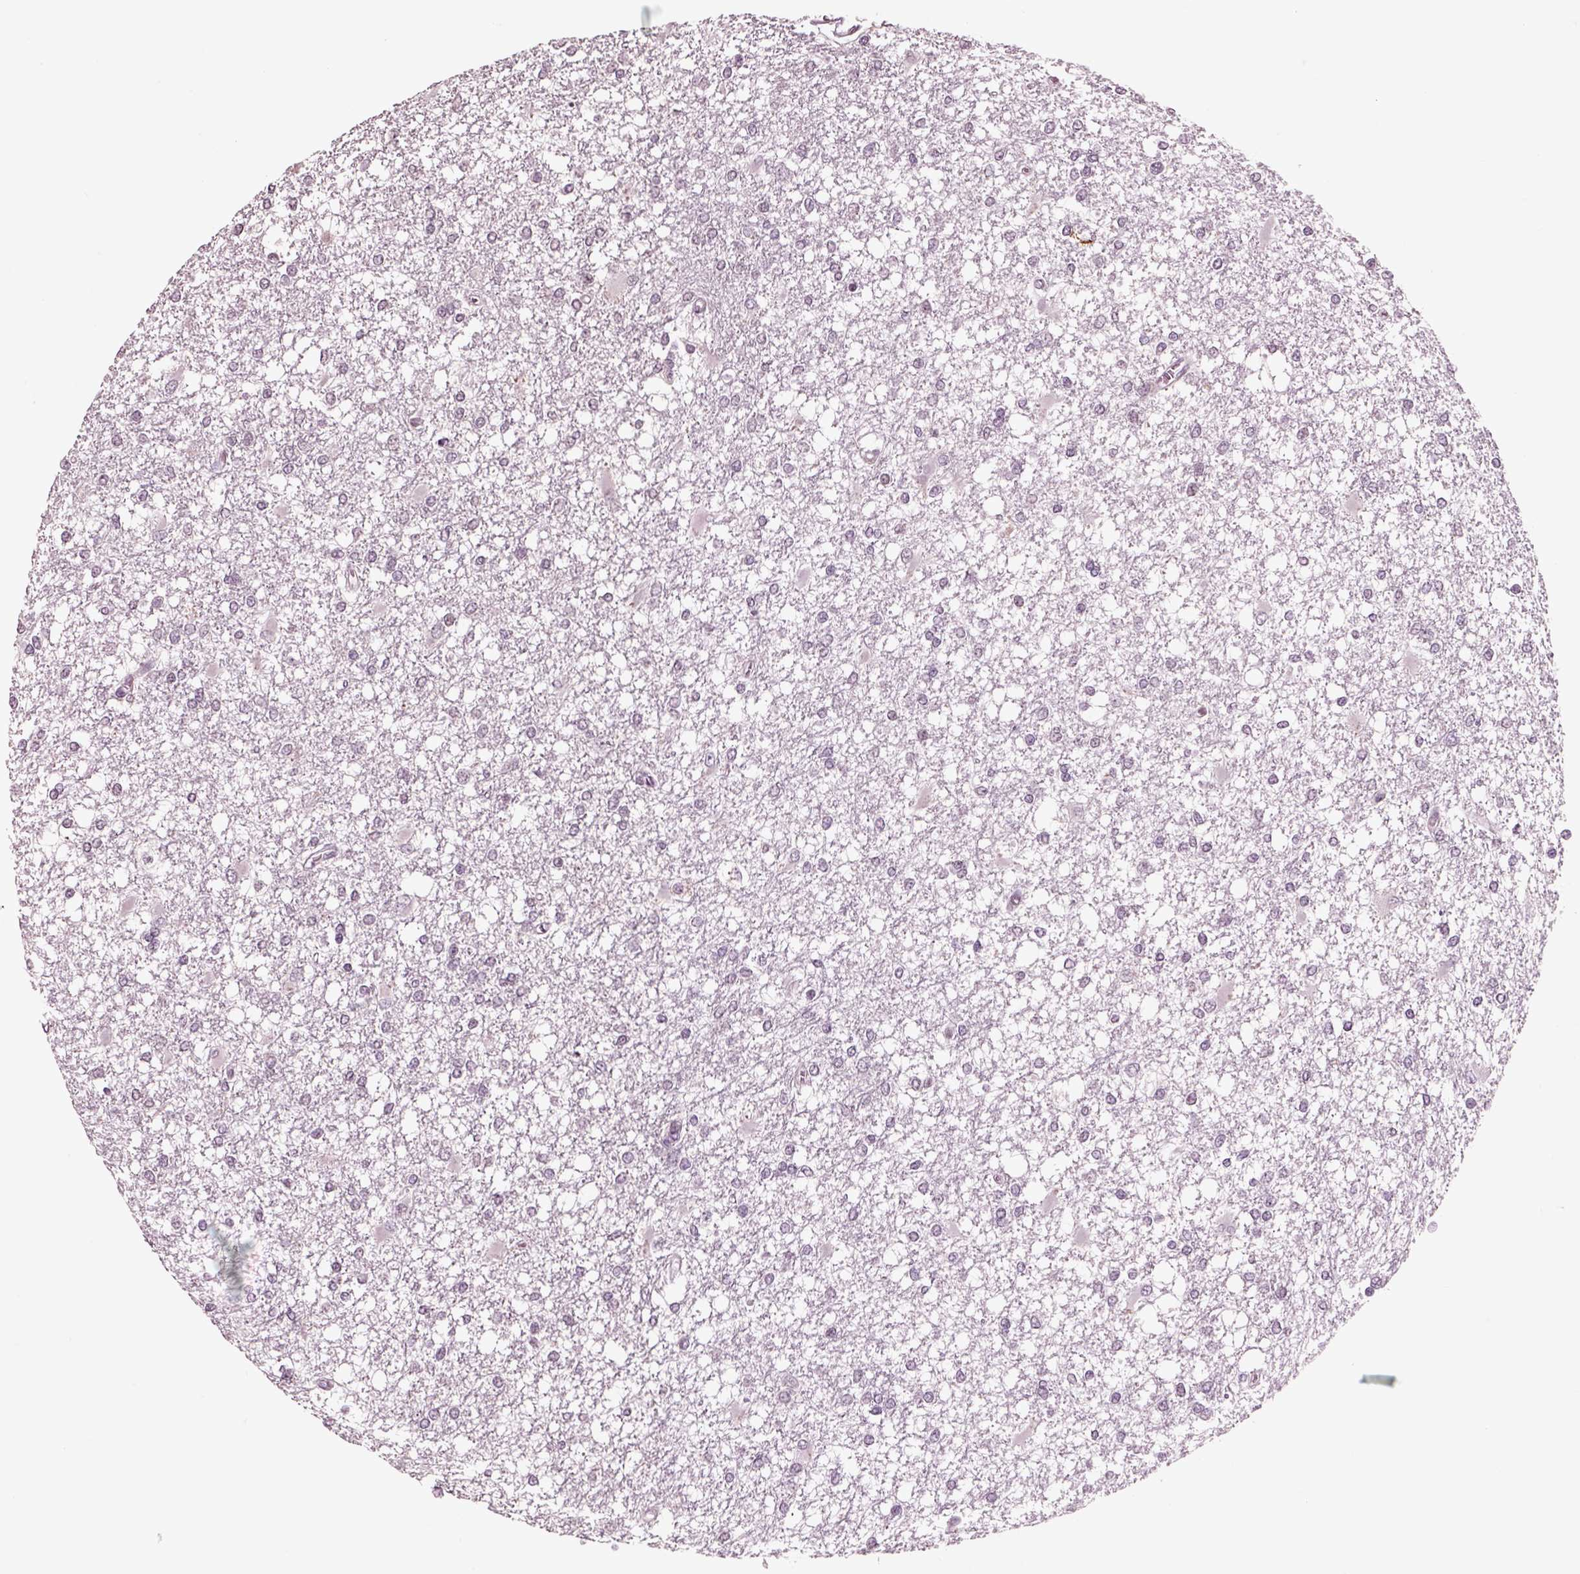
{"staining": {"intensity": "negative", "quantity": "none", "location": "none"}, "tissue": "glioma", "cell_type": "Tumor cells", "image_type": "cancer", "snomed": [{"axis": "morphology", "description": "Glioma, malignant, High grade"}, {"axis": "topography", "description": "Cerebral cortex"}], "caption": "Malignant glioma (high-grade) was stained to show a protein in brown. There is no significant expression in tumor cells.", "gene": "CHGB", "patient": {"sex": "male", "age": 79}}